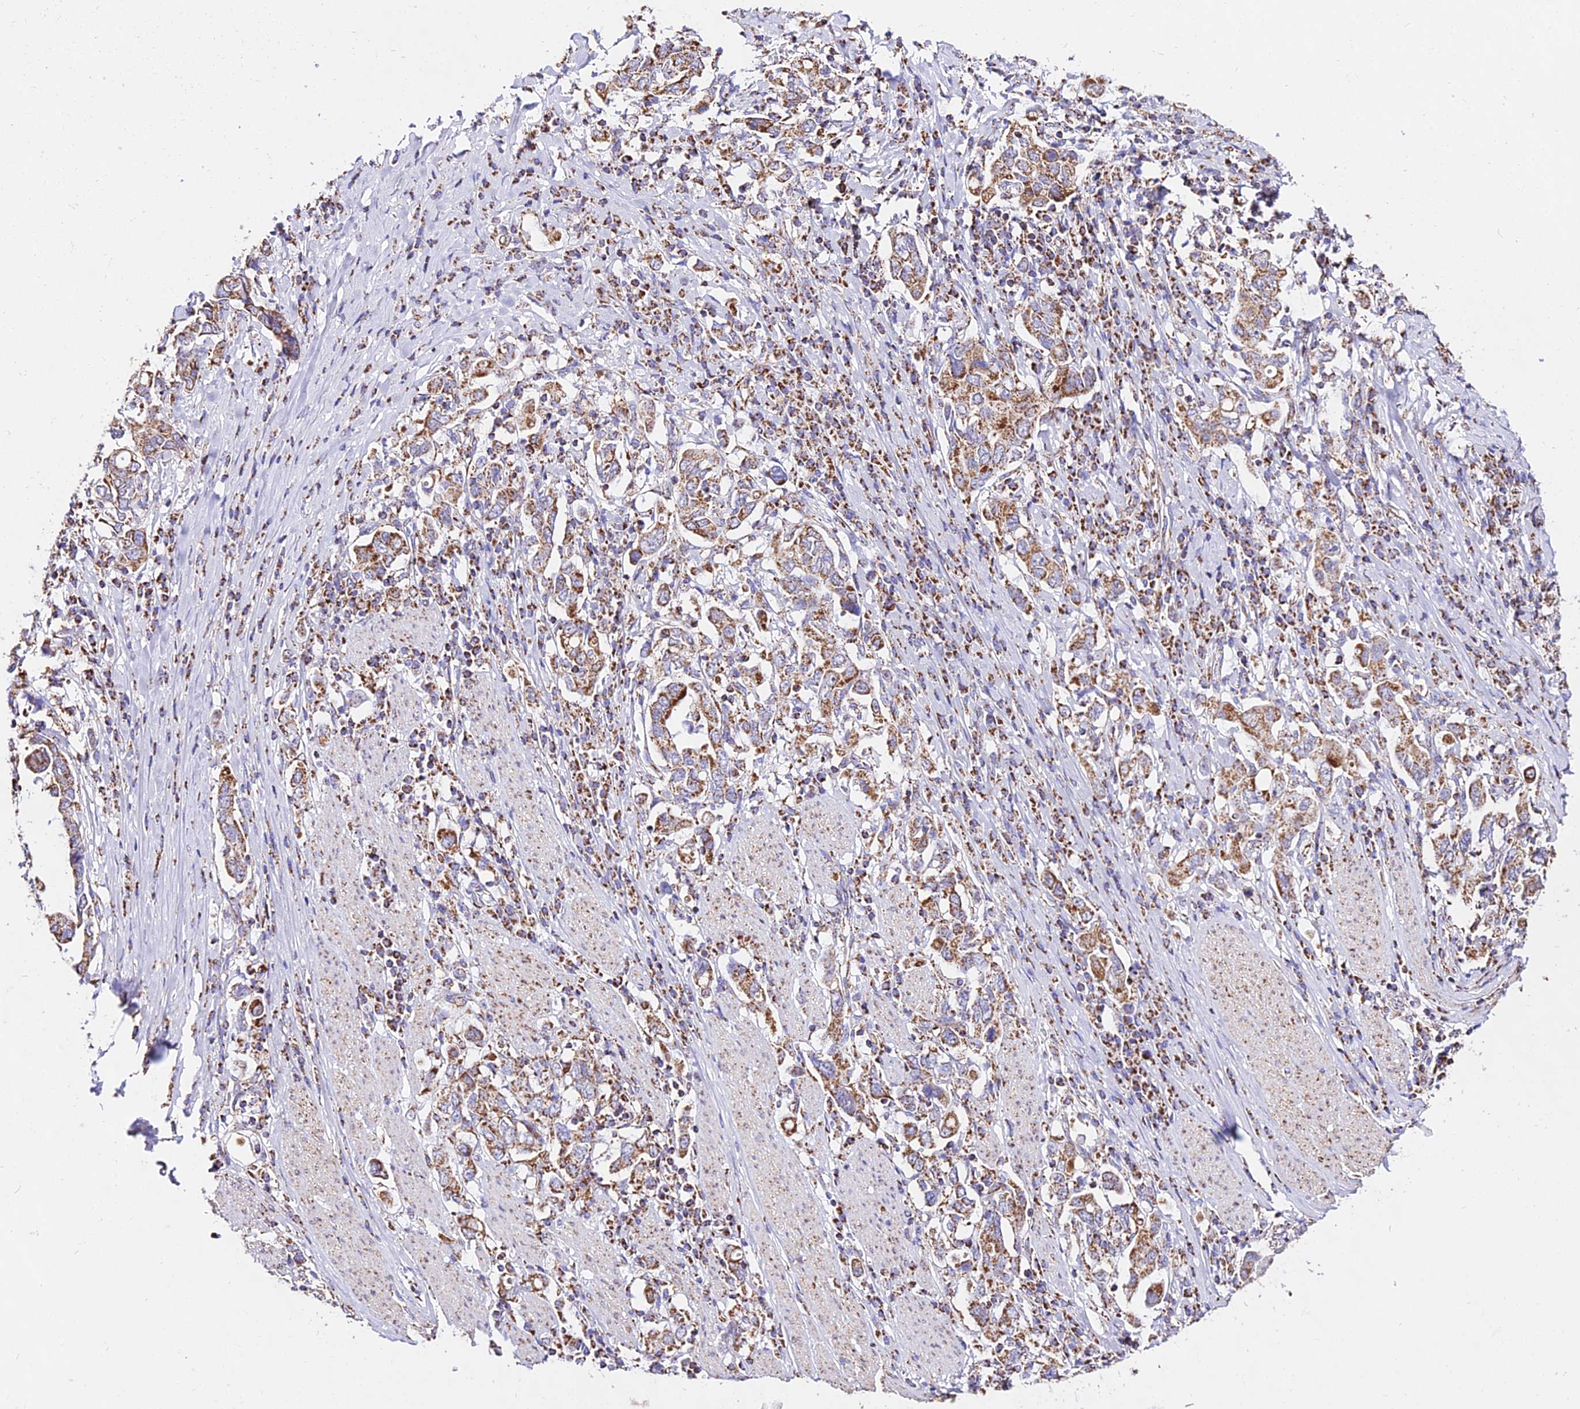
{"staining": {"intensity": "moderate", "quantity": ">75%", "location": "cytoplasmic/membranous"}, "tissue": "stomach cancer", "cell_type": "Tumor cells", "image_type": "cancer", "snomed": [{"axis": "morphology", "description": "Adenocarcinoma, NOS"}, {"axis": "topography", "description": "Stomach, upper"}, {"axis": "topography", "description": "Stomach"}], "caption": "Stomach cancer stained with a protein marker reveals moderate staining in tumor cells.", "gene": "ATP5PD", "patient": {"sex": "male", "age": 62}}